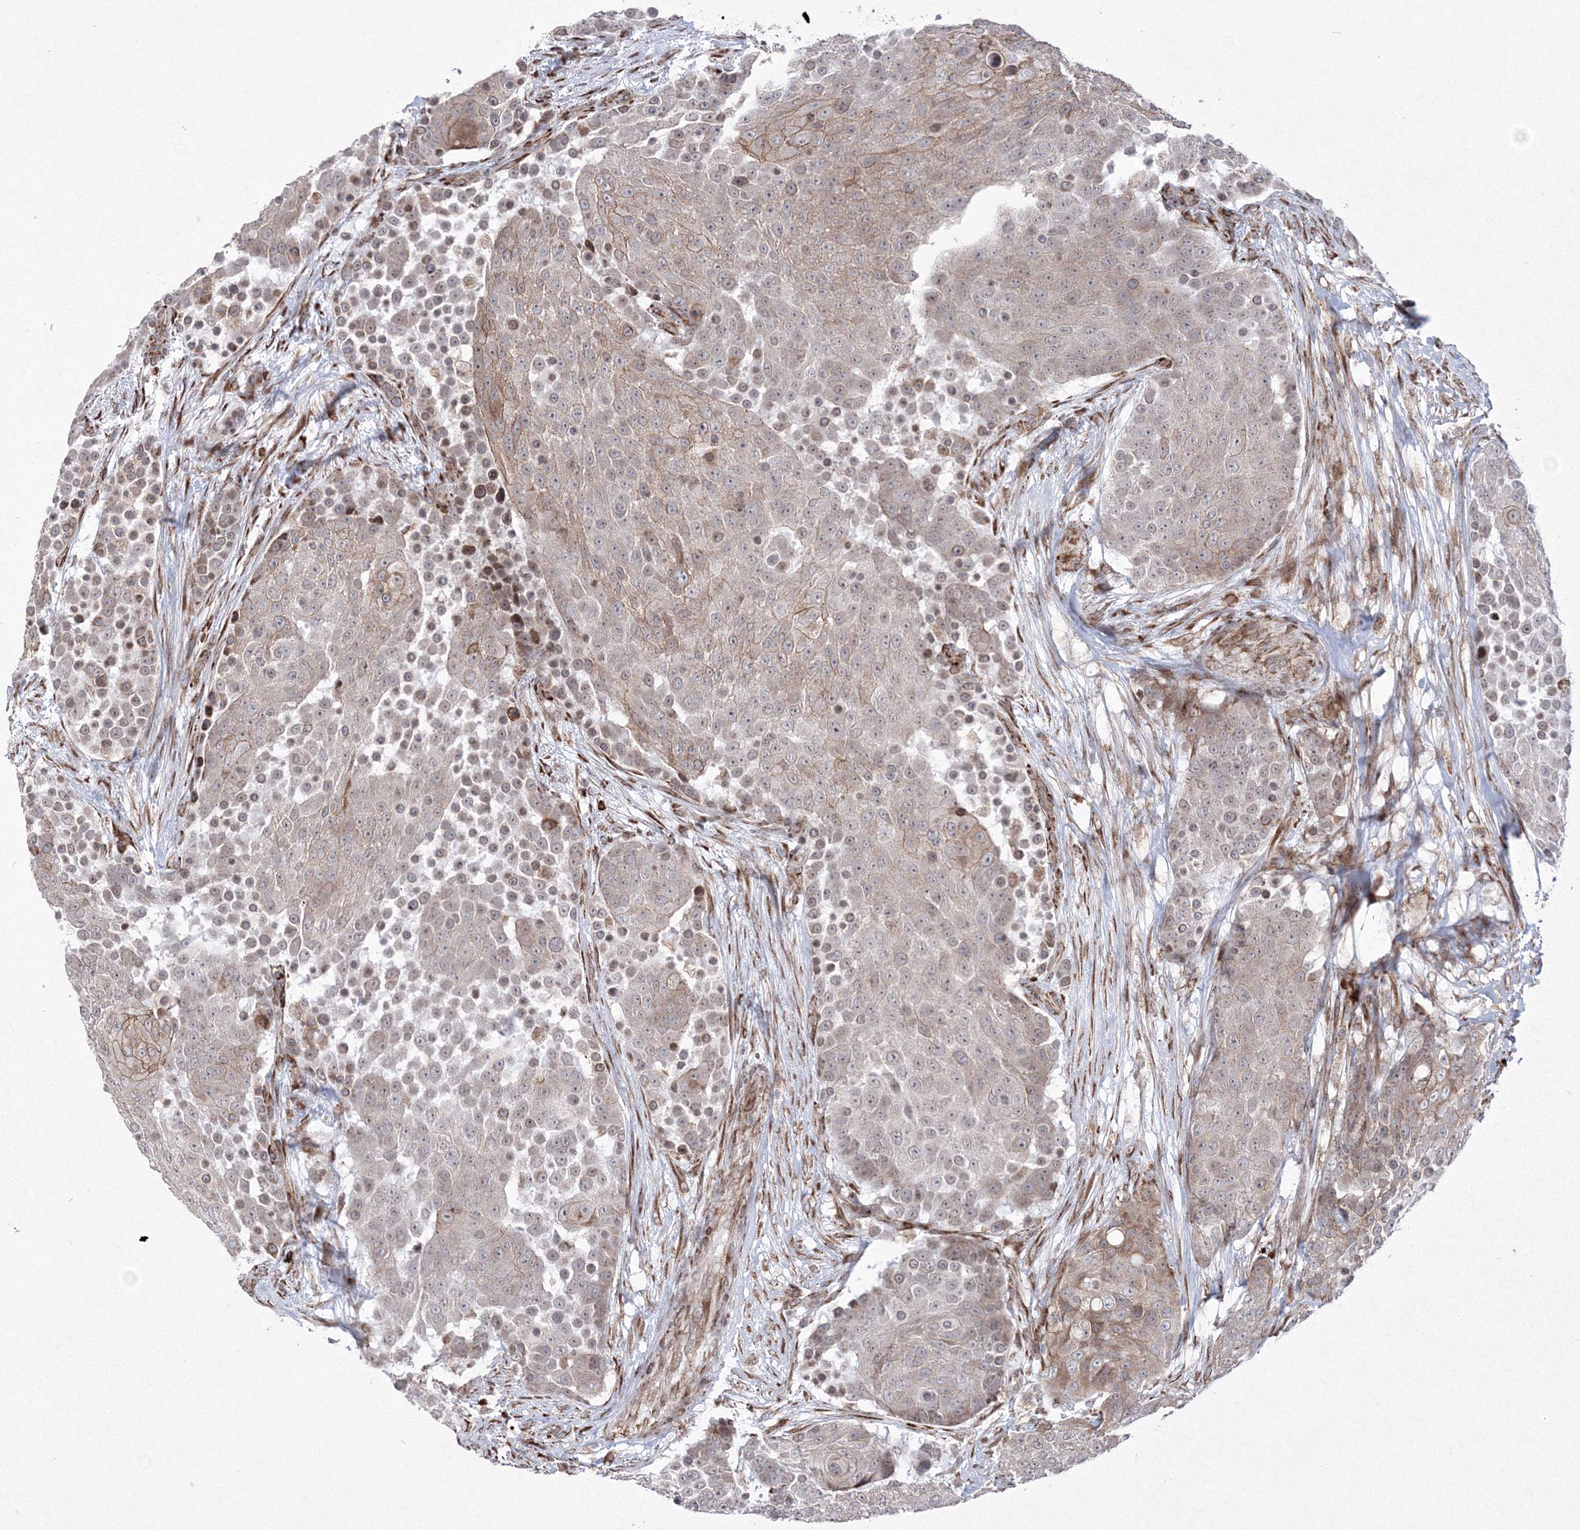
{"staining": {"intensity": "moderate", "quantity": "25%-75%", "location": "cytoplasmic/membranous"}, "tissue": "urothelial cancer", "cell_type": "Tumor cells", "image_type": "cancer", "snomed": [{"axis": "morphology", "description": "Urothelial carcinoma, High grade"}, {"axis": "topography", "description": "Urinary bladder"}], "caption": "High-power microscopy captured an IHC micrograph of urothelial cancer, revealing moderate cytoplasmic/membranous expression in about 25%-75% of tumor cells.", "gene": "EFCAB12", "patient": {"sex": "female", "age": 63}}